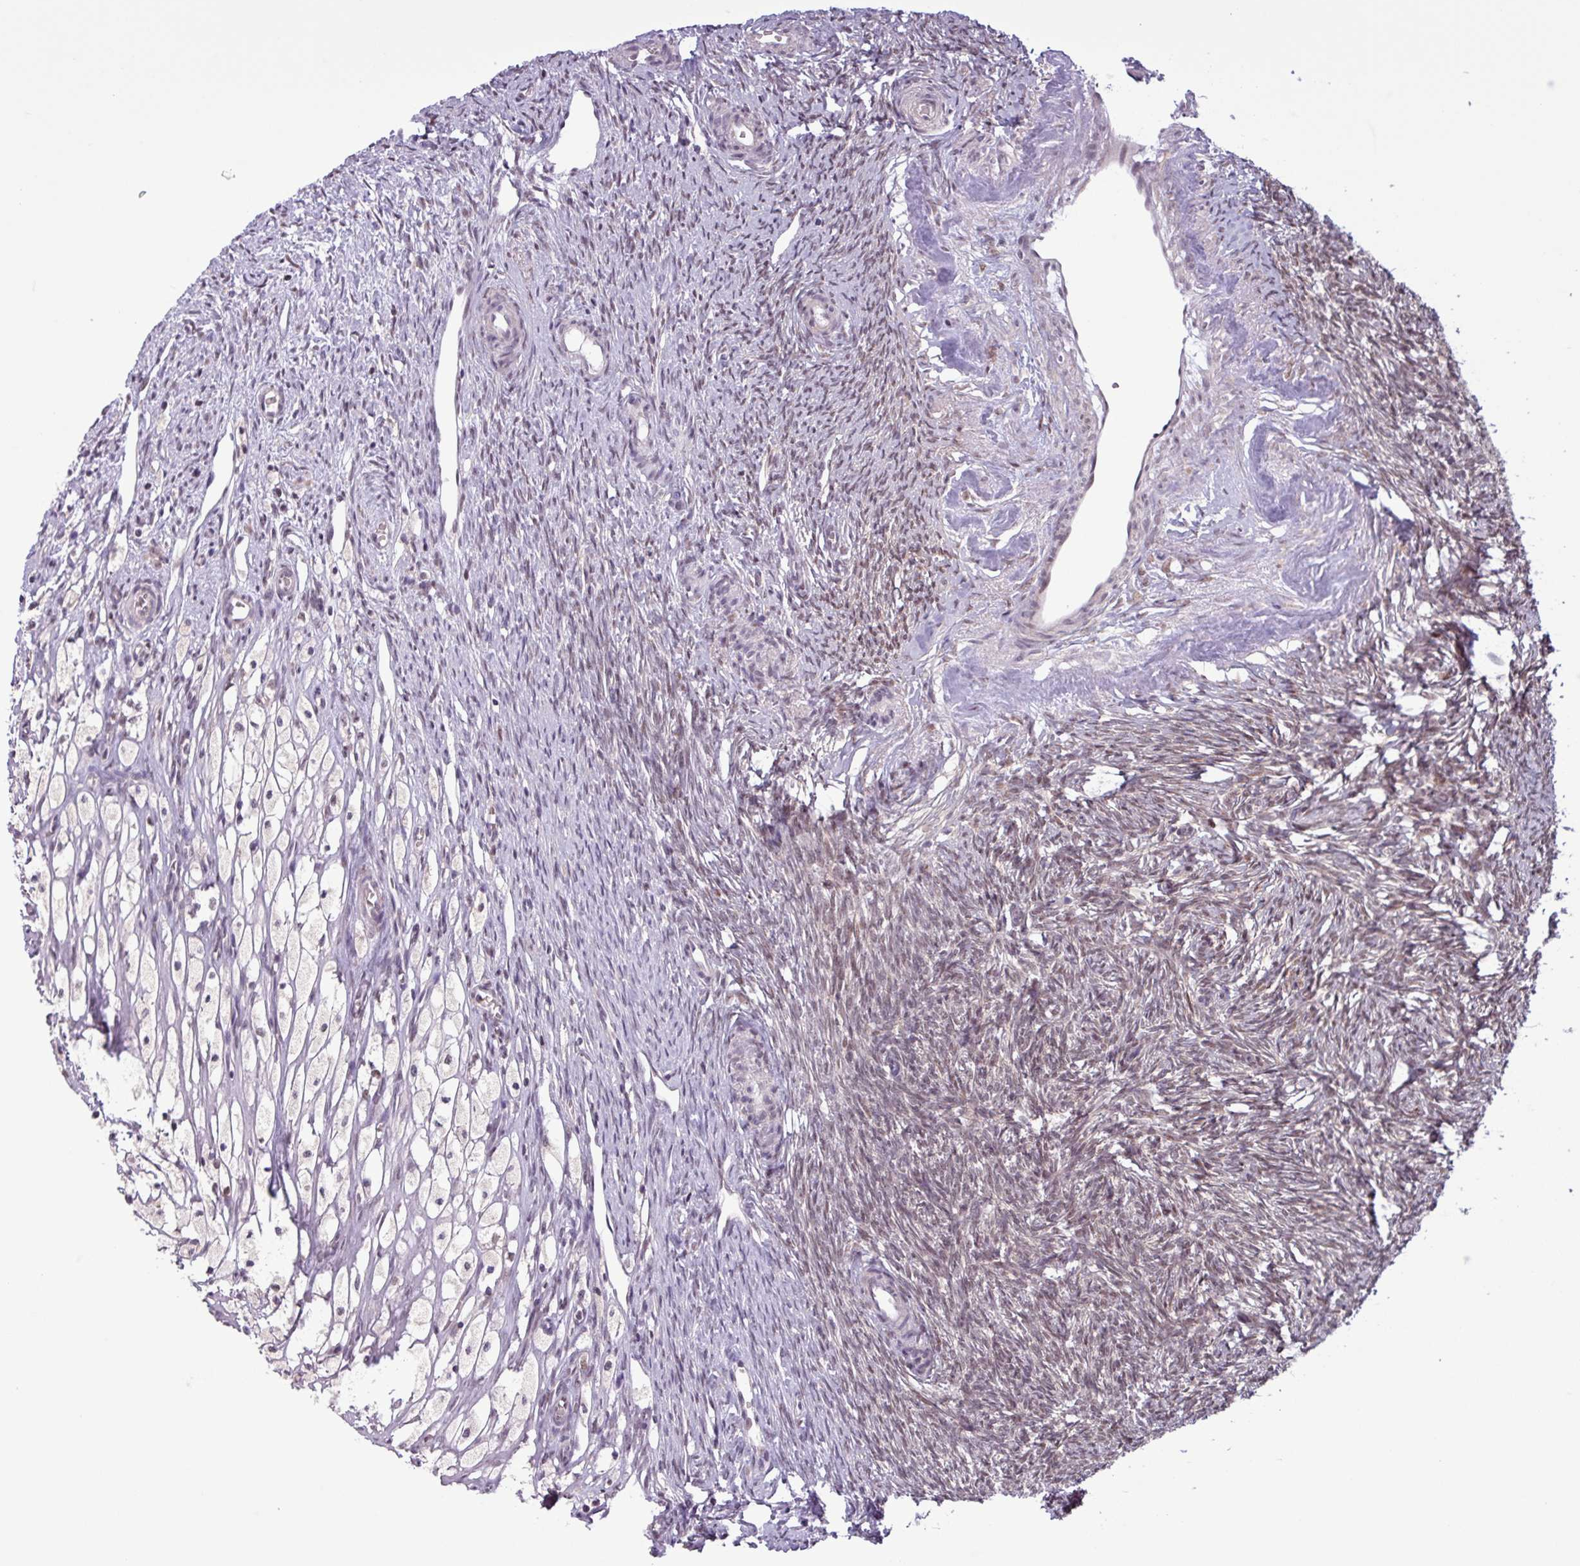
{"staining": {"intensity": "moderate", "quantity": ">75%", "location": "nuclear"}, "tissue": "ovary", "cell_type": "Follicle cells", "image_type": "normal", "snomed": [{"axis": "morphology", "description": "Normal tissue, NOS"}, {"axis": "topography", "description": "Ovary"}], "caption": "Immunohistochemistry histopathology image of normal ovary stained for a protein (brown), which displays medium levels of moderate nuclear staining in about >75% of follicle cells.", "gene": "NOTCH2", "patient": {"sex": "female", "age": 51}}